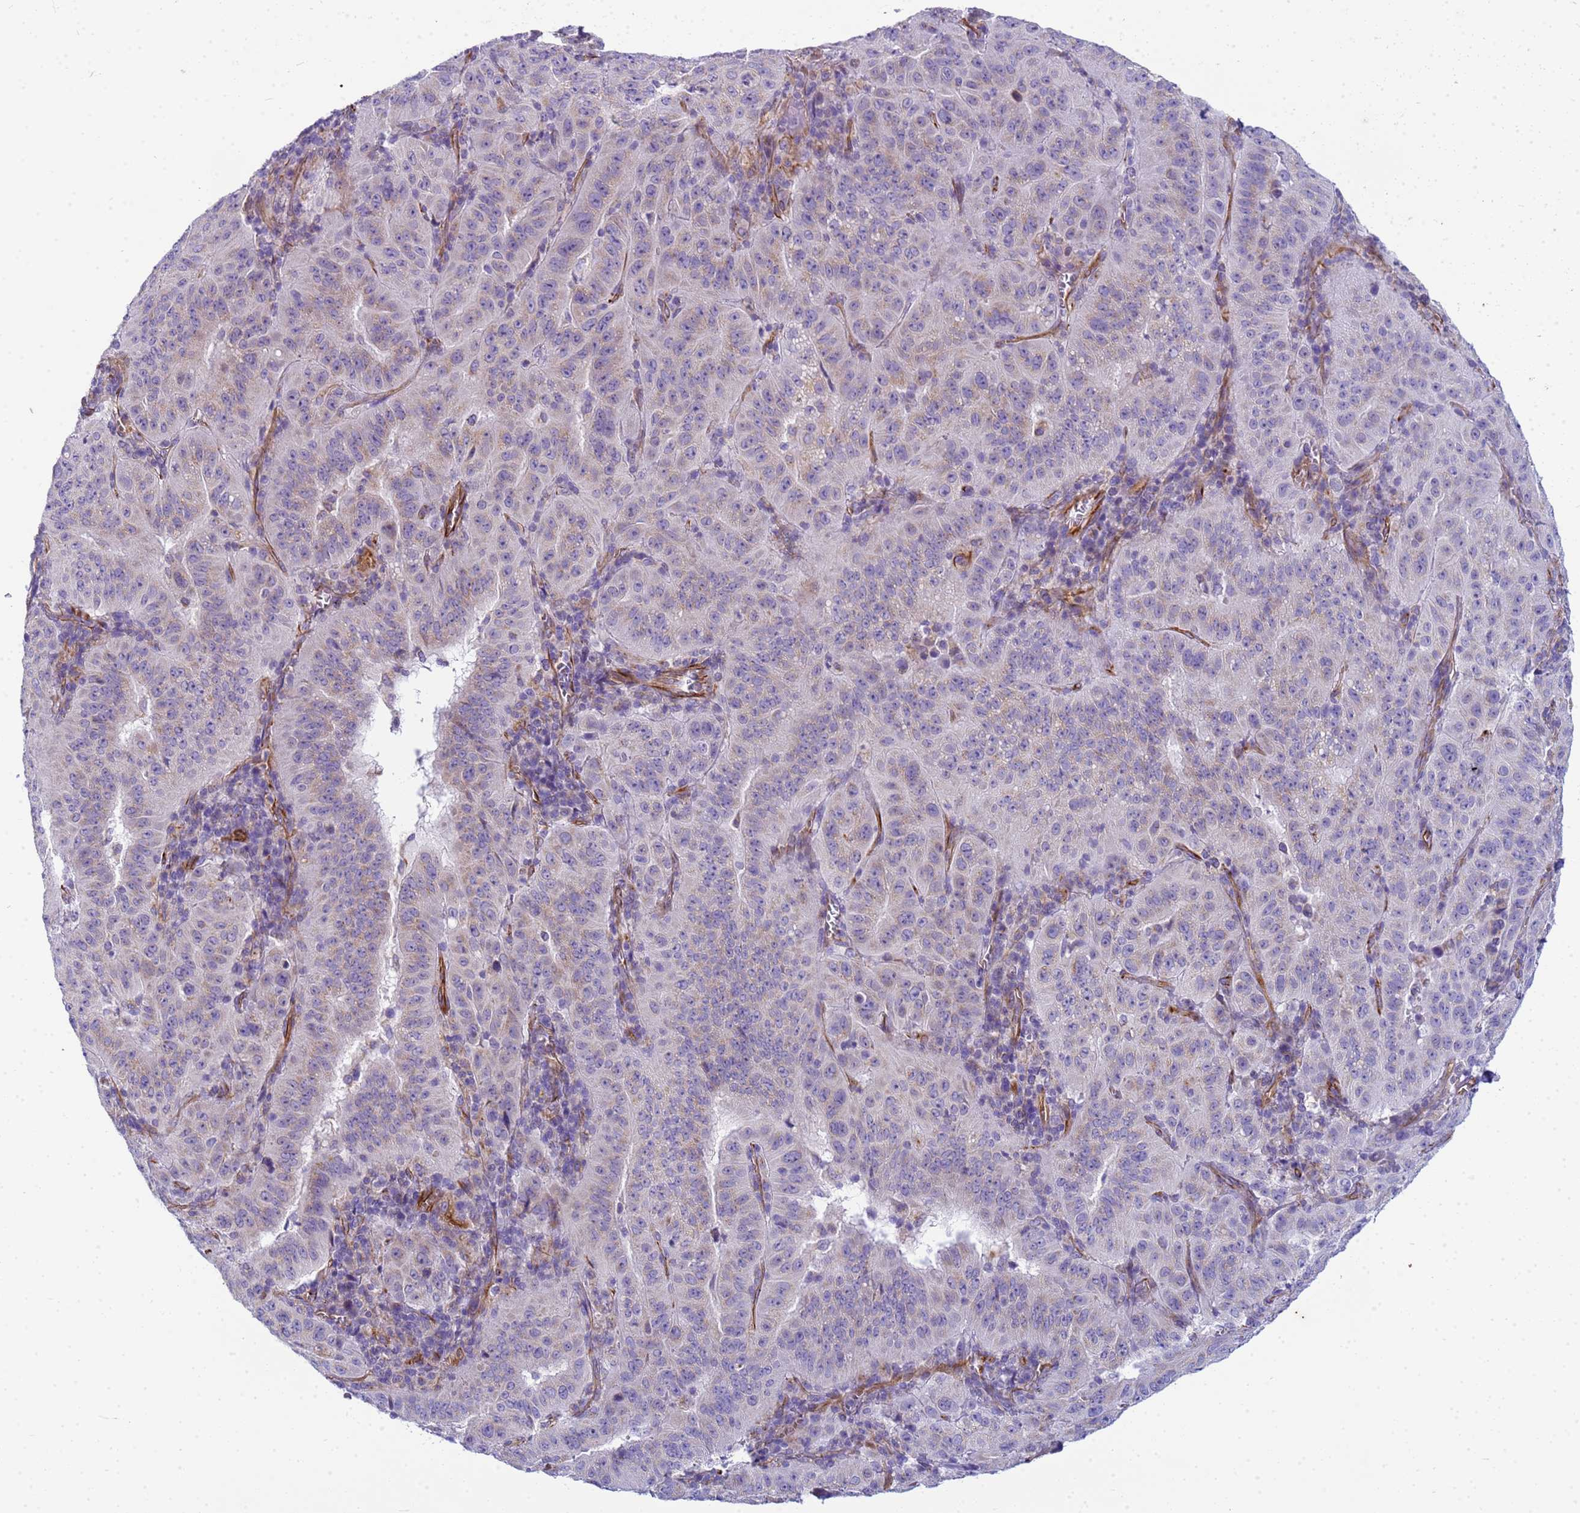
{"staining": {"intensity": "weak", "quantity": "25%-75%", "location": "cytoplasmic/membranous"}, "tissue": "pancreatic cancer", "cell_type": "Tumor cells", "image_type": "cancer", "snomed": [{"axis": "morphology", "description": "Adenocarcinoma, NOS"}, {"axis": "topography", "description": "Pancreas"}], "caption": "Human pancreatic adenocarcinoma stained for a protein (brown) shows weak cytoplasmic/membranous positive staining in about 25%-75% of tumor cells.", "gene": "UBXN2B", "patient": {"sex": "male", "age": 63}}